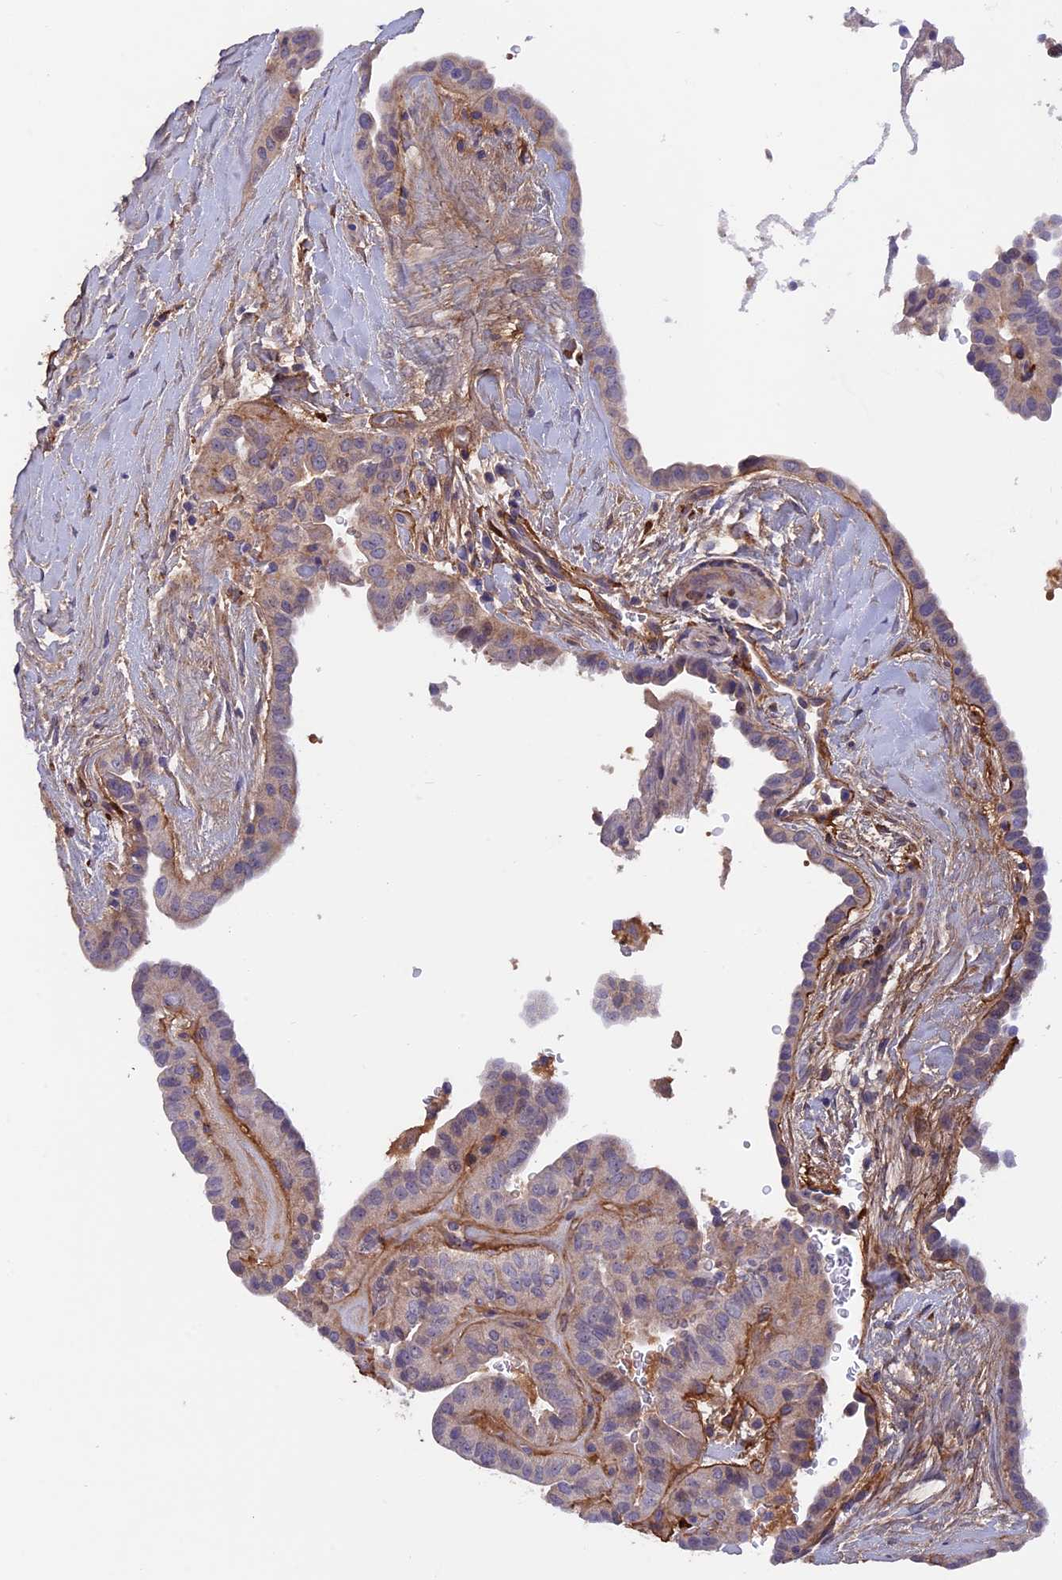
{"staining": {"intensity": "negative", "quantity": "none", "location": "none"}, "tissue": "thyroid cancer", "cell_type": "Tumor cells", "image_type": "cancer", "snomed": [{"axis": "morphology", "description": "Papillary adenocarcinoma, NOS"}, {"axis": "topography", "description": "Thyroid gland"}], "caption": "Immunohistochemical staining of thyroid cancer (papillary adenocarcinoma) exhibits no significant staining in tumor cells.", "gene": "COL4A3", "patient": {"sex": "male", "age": 77}}